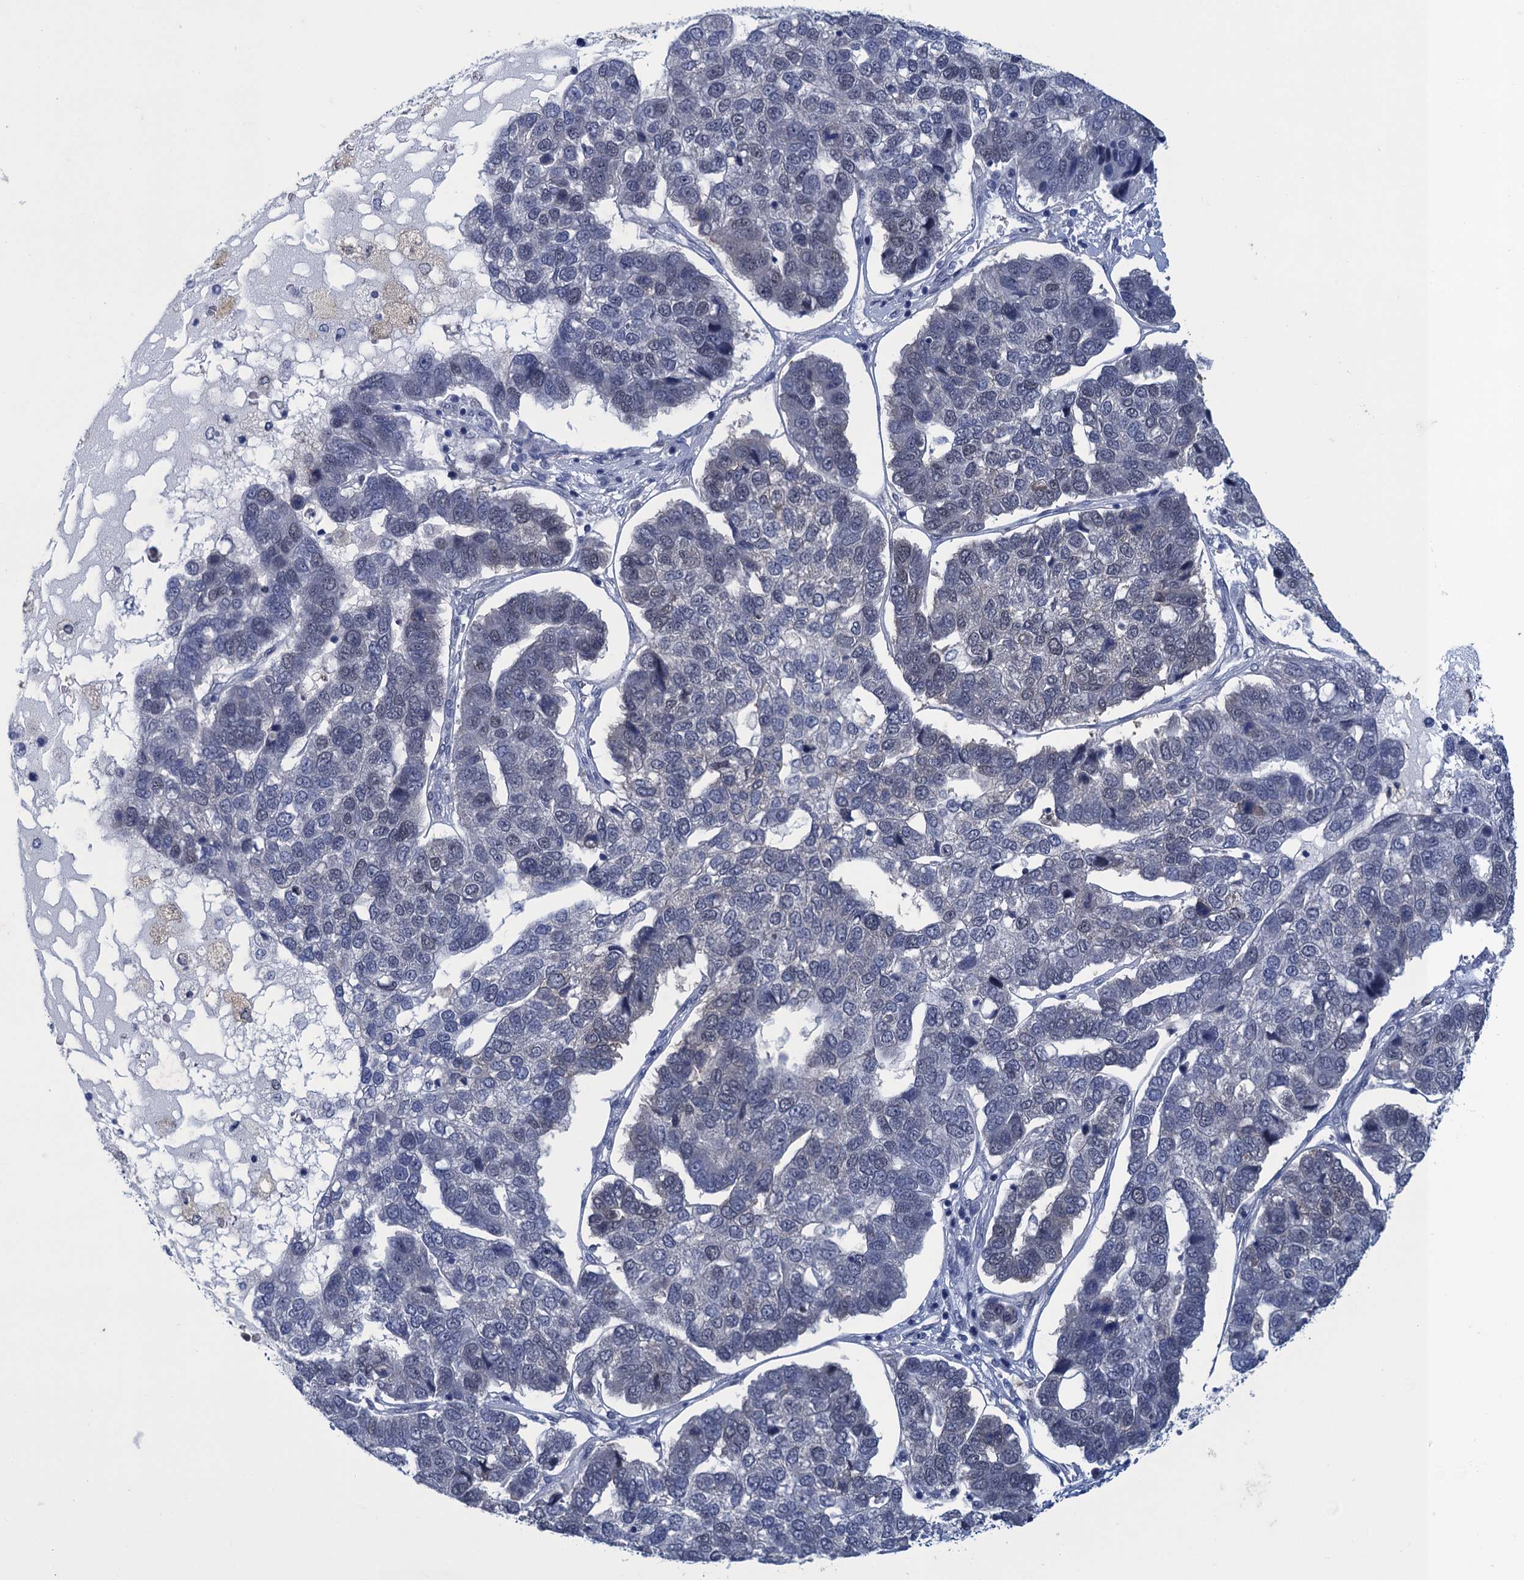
{"staining": {"intensity": "negative", "quantity": "none", "location": "none"}, "tissue": "pancreatic cancer", "cell_type": "Tumor cells", "image_type": "cancer", "snomed": [{"axis": "morphology", "description": "Adenocarcinoma, NOS"}, {"axis": "topography", "description": "Pancreas"}], "caption": "Adenocarcinoma (pancreatic) stained for a protein using immunohistochemistry shows no expression tumor cells.", "gene": "GINS3", "patient": {"sex": "female", "age": 61}}